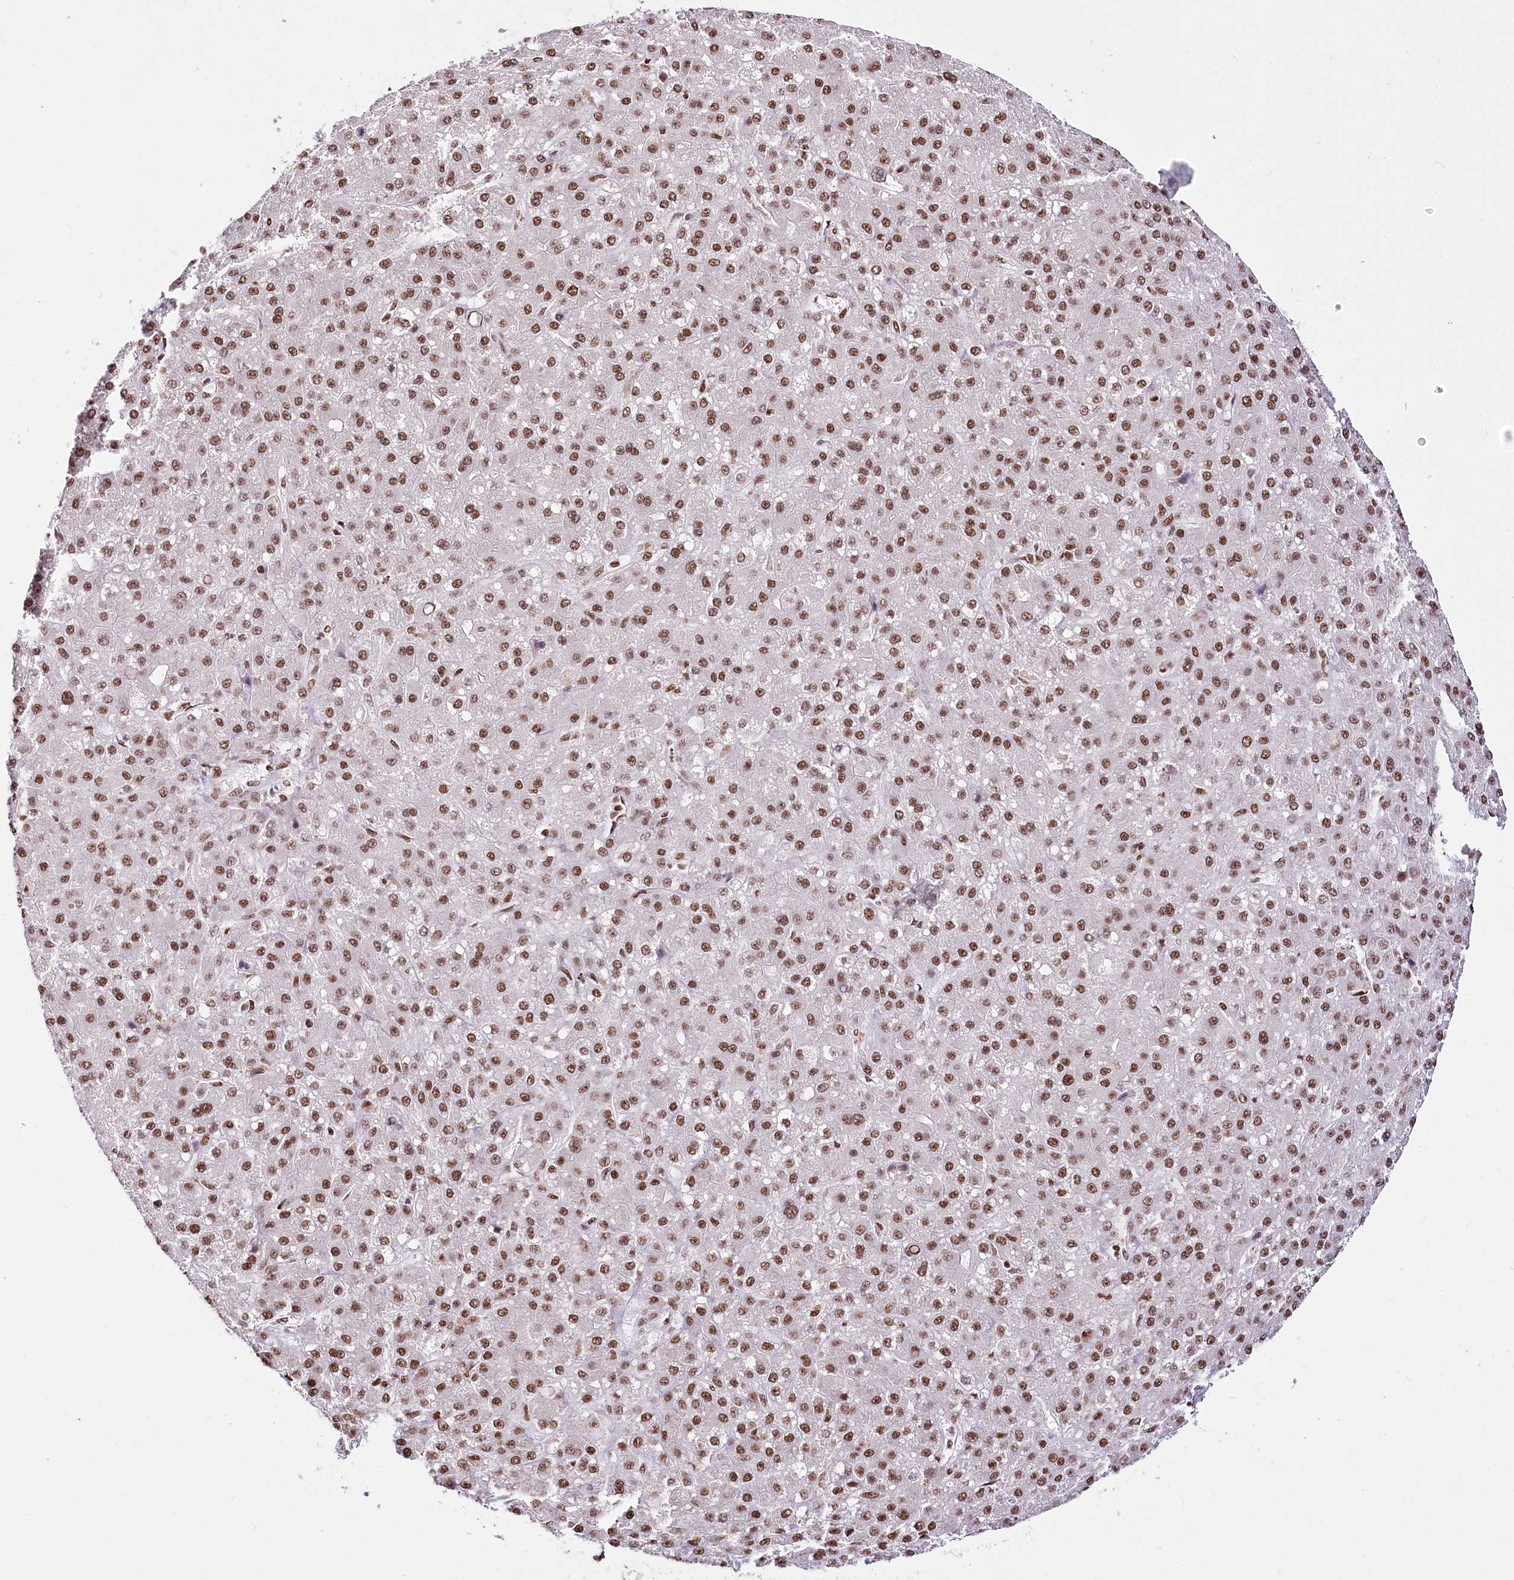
{"staining": {"intensity": "strong", "quantity": ">75%", "location": "nuclear"}, "tissue": "liver cancer", "cell_type": "Tumor cells", "image_type": "cancer", "snomed": [{"axis": "morphology", "description": "Carcinoma, Hepatocellular, NOS"}, {"axis": "topography", "description": "Liver"}], "caption": "Immunohistochemistry photomicrograph of human hepatocellular carcinoma (liver) stained for a protein (brown), which demonstrates high levels of strong nuclear positivity in about >75% of tumor cells.", "gene": "SMARCE1", "patient": {"sex": "male", "age": 67}}